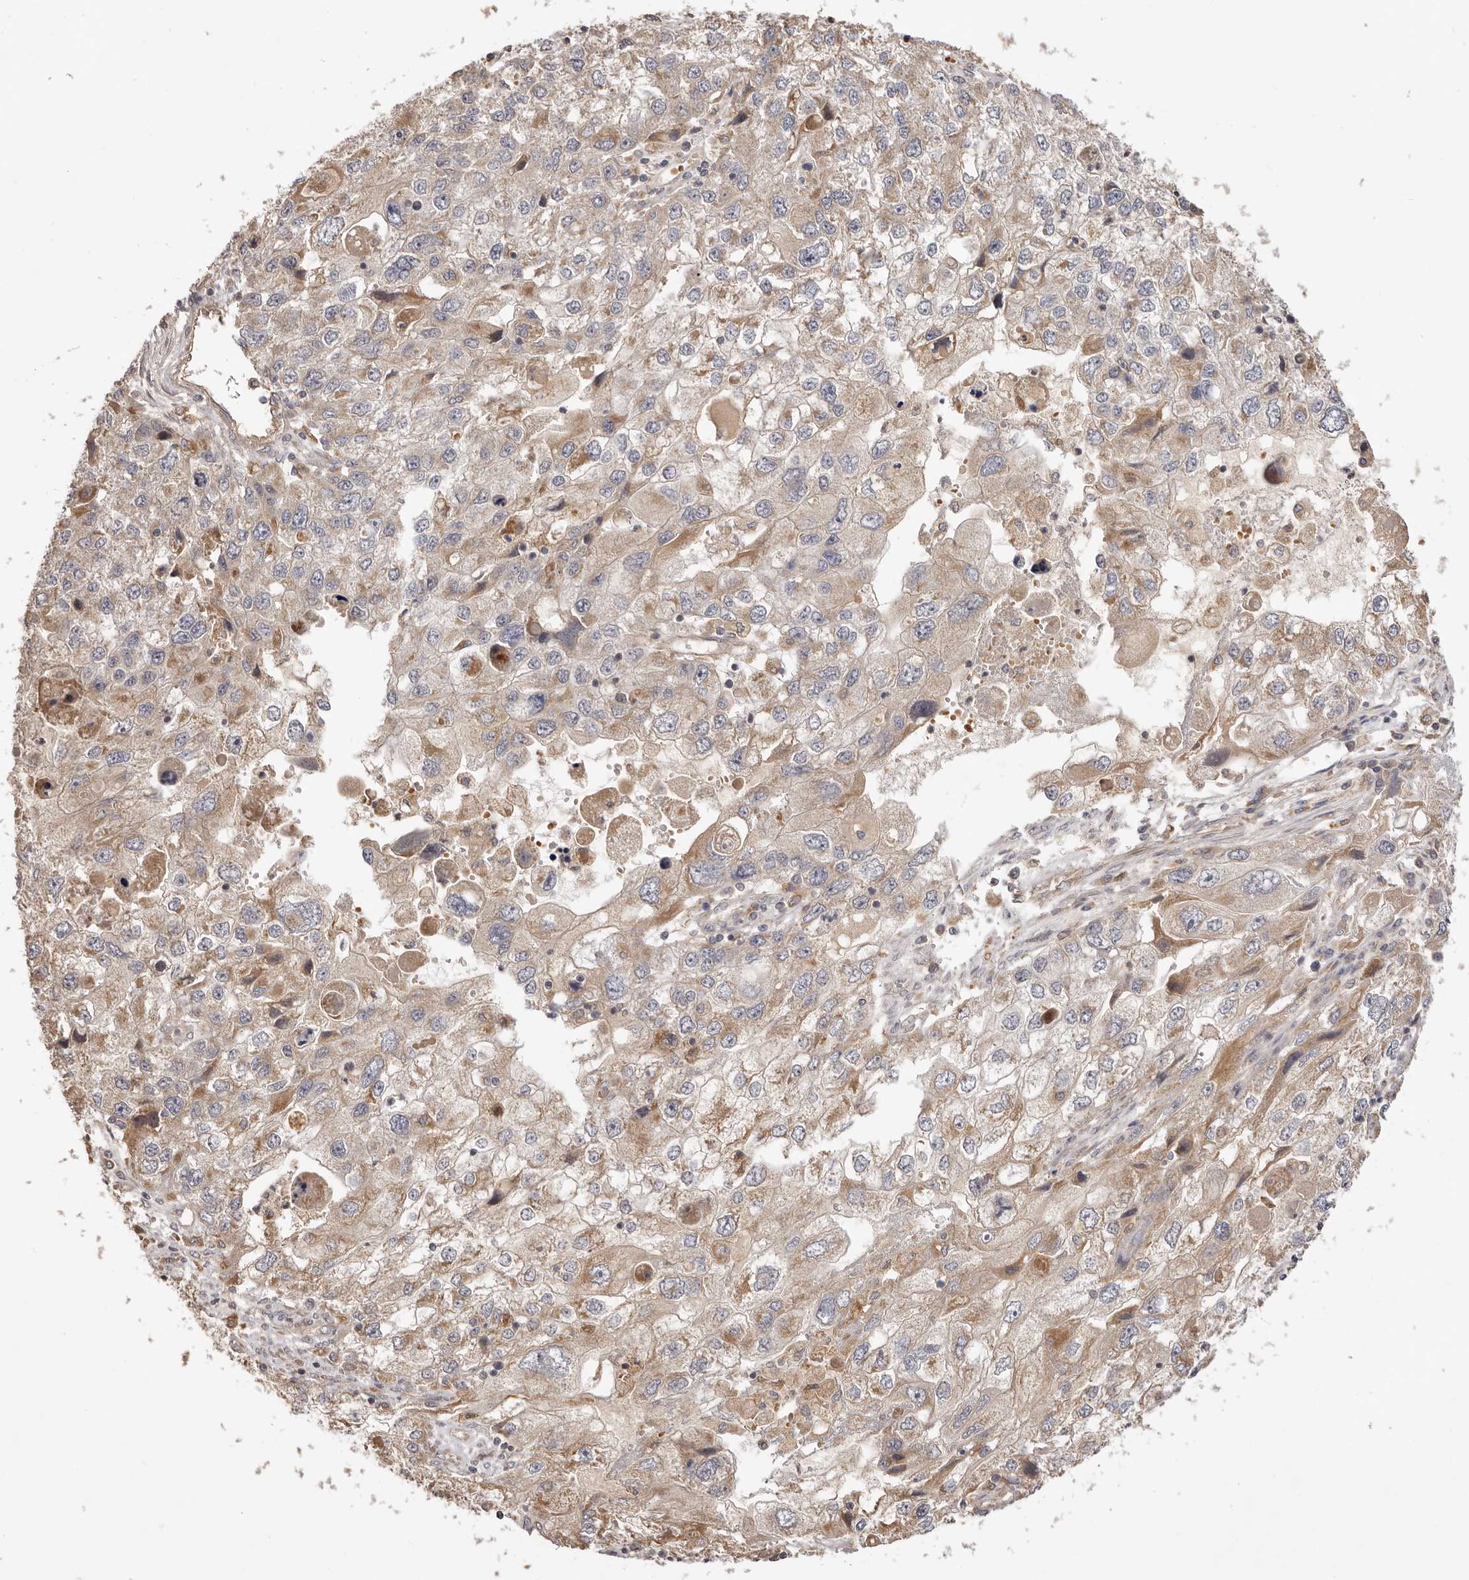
{"staining": {"intensity": "weak", "quantity": "25%-75%", "location": "cytoplasmic/membranous"}, "tissue": "endometrial cancer", "cell_type": "Tumor cells", "image_type": "cancer", "snomed": [{"axis": "morphology", "description": "Adenocarcinoma, NOS"}, {"axis": "topography", "description": "Endometrium"}], "caption": "Endometrial cancer (adenocarcinoma) was stained to show a protein in brown. There is low levels of weak cytoplasmic/membranous positivity in about 25%-75% of tumor cells.", "gene": "UBR2", "patient": {"sex": "female", "age": 49}}